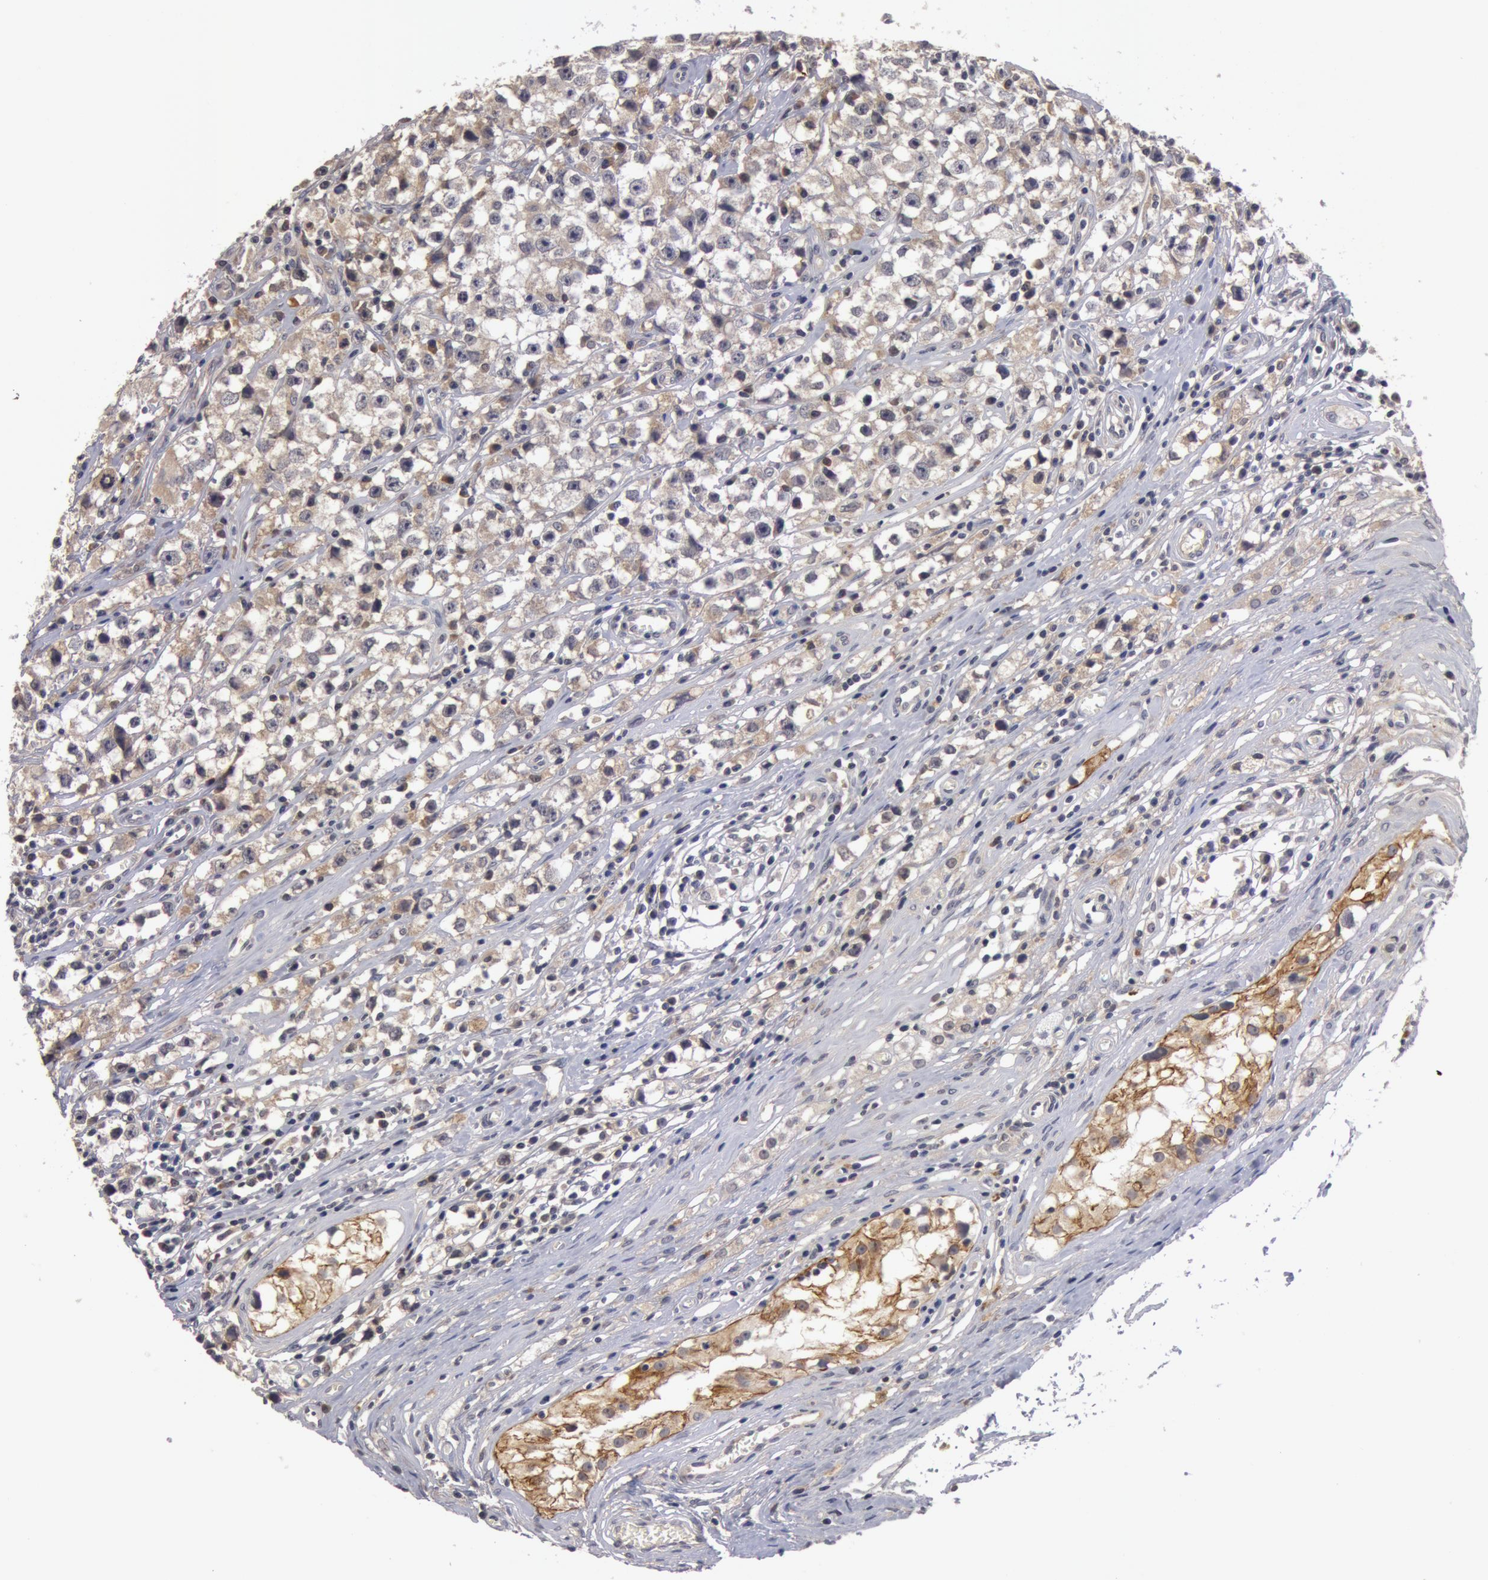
{"staining": {"intensity": "weak", "quantity": ">75%", "location": "cytoplasmic/membranous"}, "tissue": "testis cancer", "cell_type": "Tumor cells", "image_type": "cancer", "snomed": [{"axis": "morphology", "description": "Seminoma, NOS"}, {"axis": "topography", "description": "Testis"}], "caption": "The immunohistochemical stain shows weak cytoplasmic/membranous positivity in tumor cells of testis seminoma tissue. Using DAB (brown) and hematoxylin (blue) stains, captured at high magnification using brightfield microscopy.", "gene": "BCHE", "patient": {"sex": "male", "age": 35}}